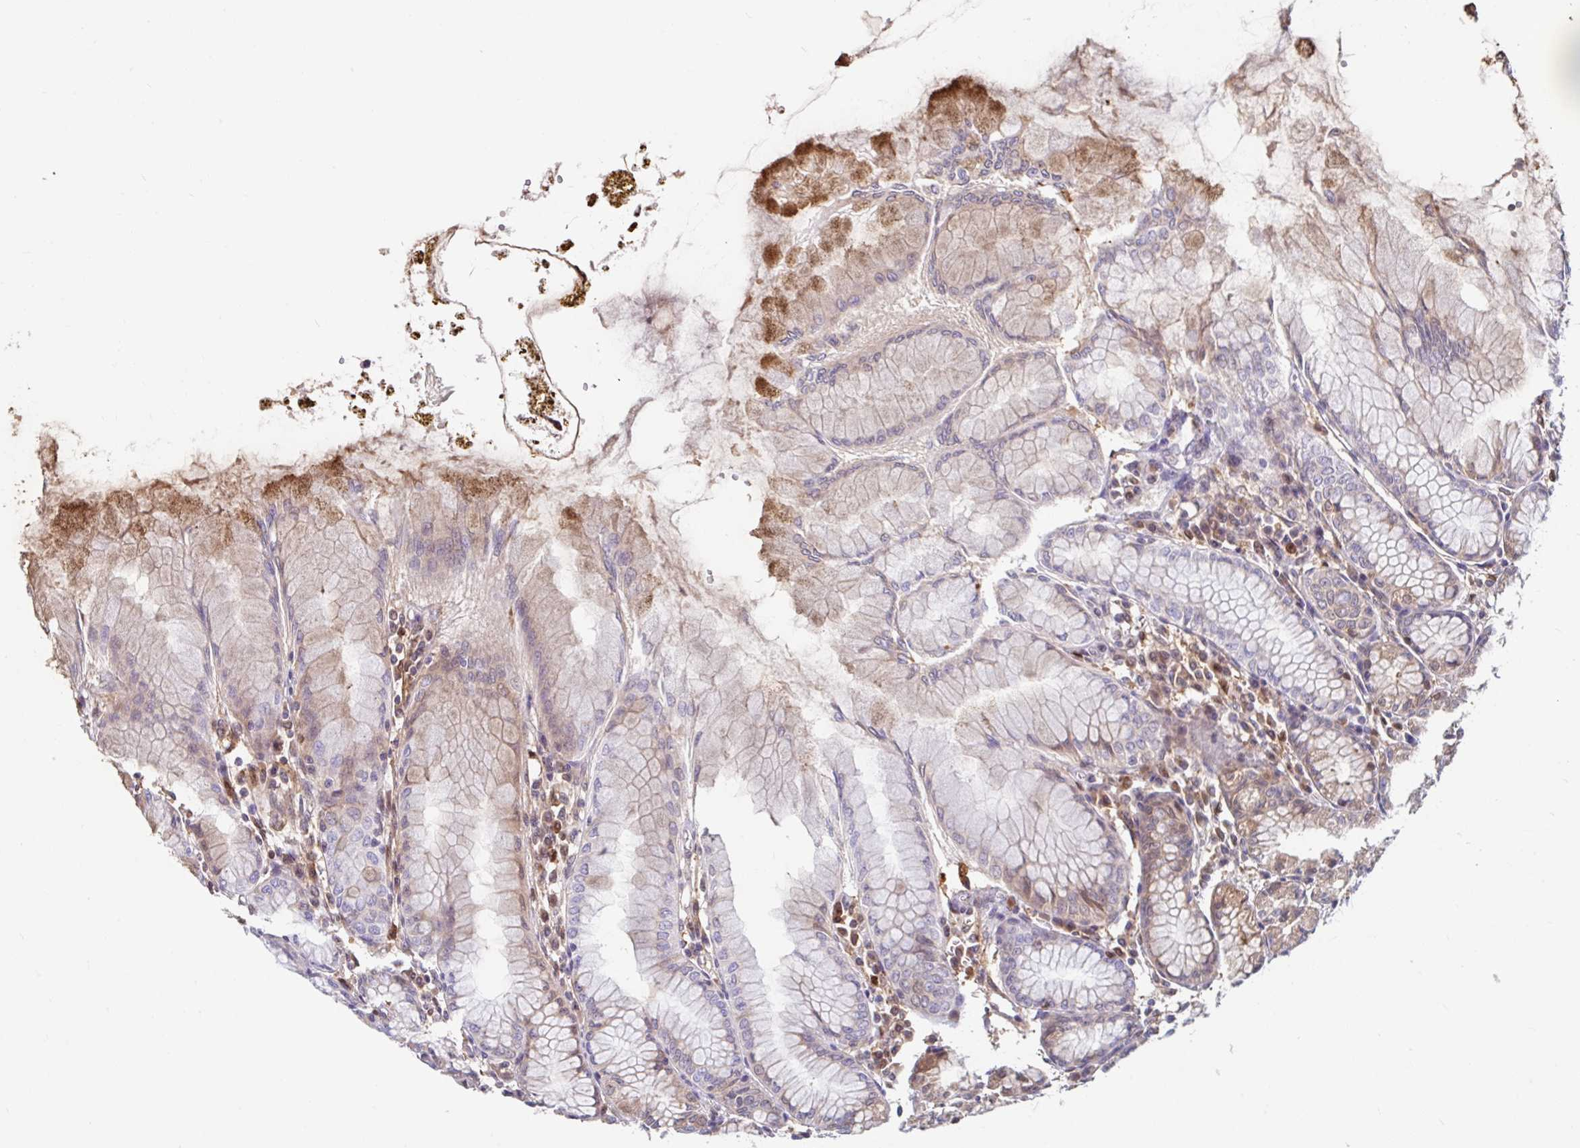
{"staining": {"intensity": "moderate", "quantity": ">75%", "location": "cytoplasmic/membranous"}, "tissue": "stomach", "cell_type": "Glandular cells", "image_type": "normal", "snomed": [{"axis": "morphology", "description": "Normal tissue, NOS"}, {"axis": "topography", "description": "Stomach"}], "caption": "High-magnification brightfield microscopy of unremarkable stomach stained with DAB (3,3'-diaminobenzidine) (brown) and counterstained with hematoxylin (blue). glandular cells exhibit moderate cytoplasmic/membranous staining is identified in approximately>75% of cells. (IHC, brightfield microscopy, high magnification).", "gene": "BLVRA", "patient": {"sex": "female", "age": 57}}